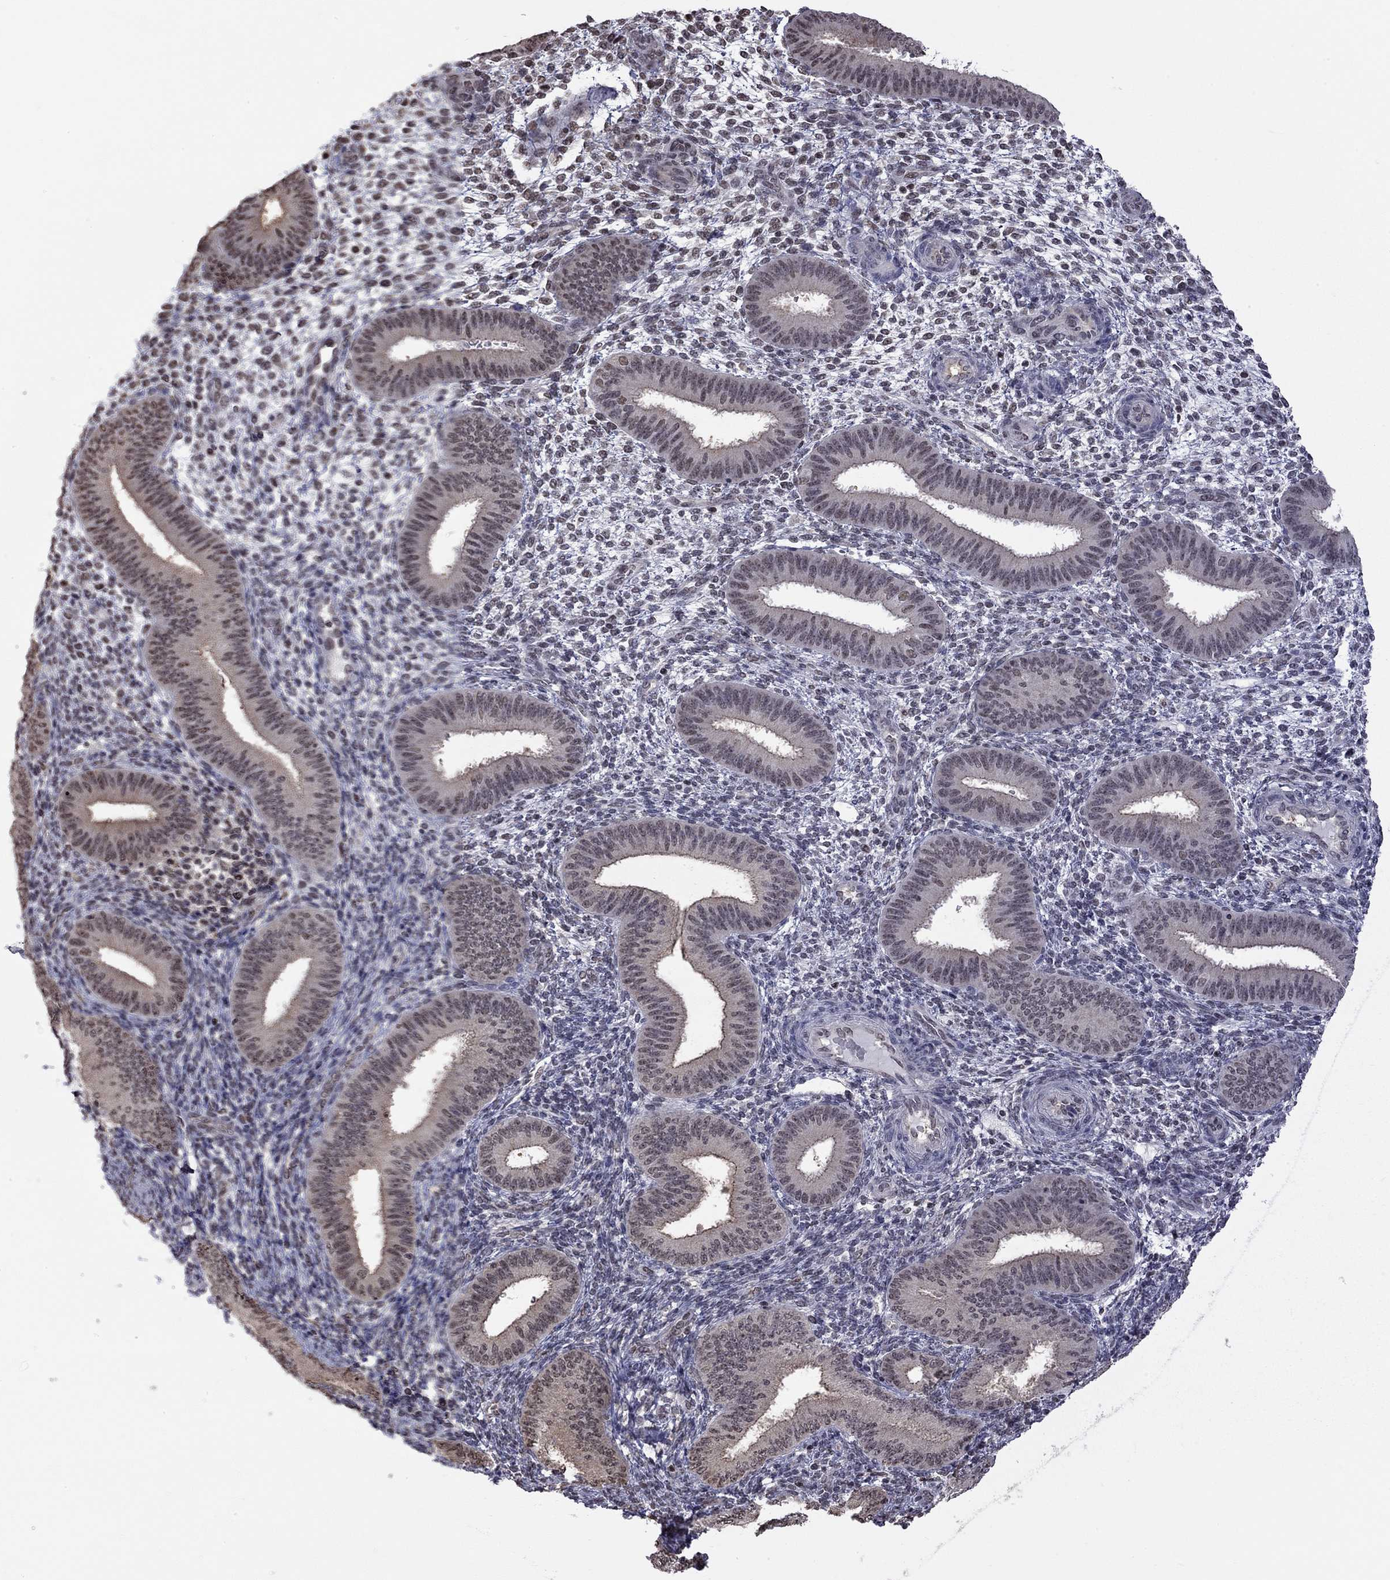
{"staining": {"intensity": "negative", "quantity": "none", "location": "none"}, "tissue": "endometrium", "cell_type": "Cells in endometrial stroma", "image_type": "normal", "snomed": [{"axis": "morphology", "description": "Normal tissue, NOS"}, {"axis": "topography", "description": "Endometrium"}], "caption": "IHC image of unremarkable endometrium stained for a protein (brown), which displays no staining in cells in endometrial stroma.", "gene": "RFWD3", "patient": {"sex": "female", "age": 39}}